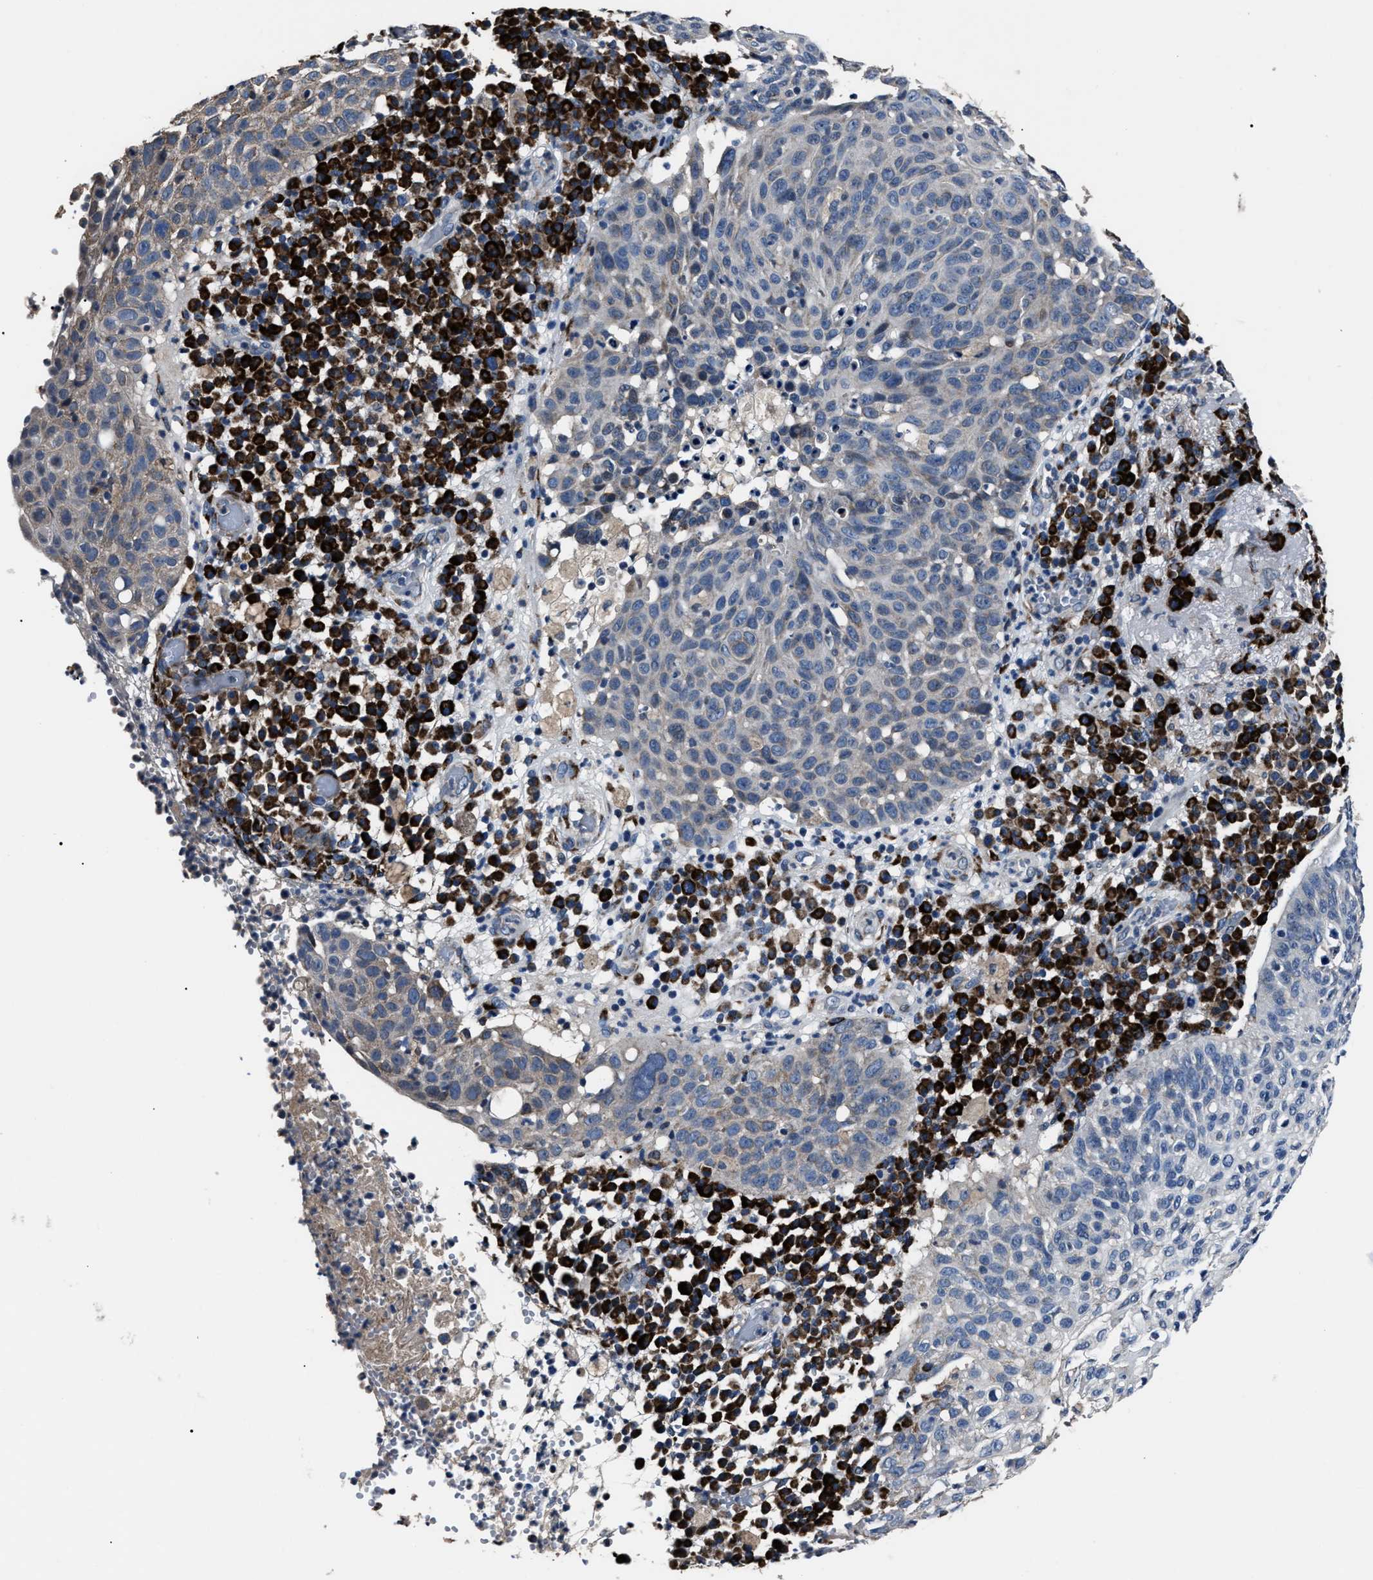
{"staining": {"intensity": "weak", "quantity": "<25%", "location": "cytoplasmic/membranous"}, "tissue": "skin cancer", "cell_type": "Tumor cells", "image_type": "cancer", "snomed": [{"axis": "morphology", "description": "Squamous cell carcinoma in situ, NOS"}, {"axis": "morphology", "description": "Squamous cell carcinoma, NOS"}, {"axis": "topography", "description": "Skin"}], "caption": "This is a photomicrograph of immunohistochemistry (IHC) staining of skin cancer, which shows no expression in tumor cells.", "gene": "LRRC14", "patient": {"sex": "male", "age": 93}}